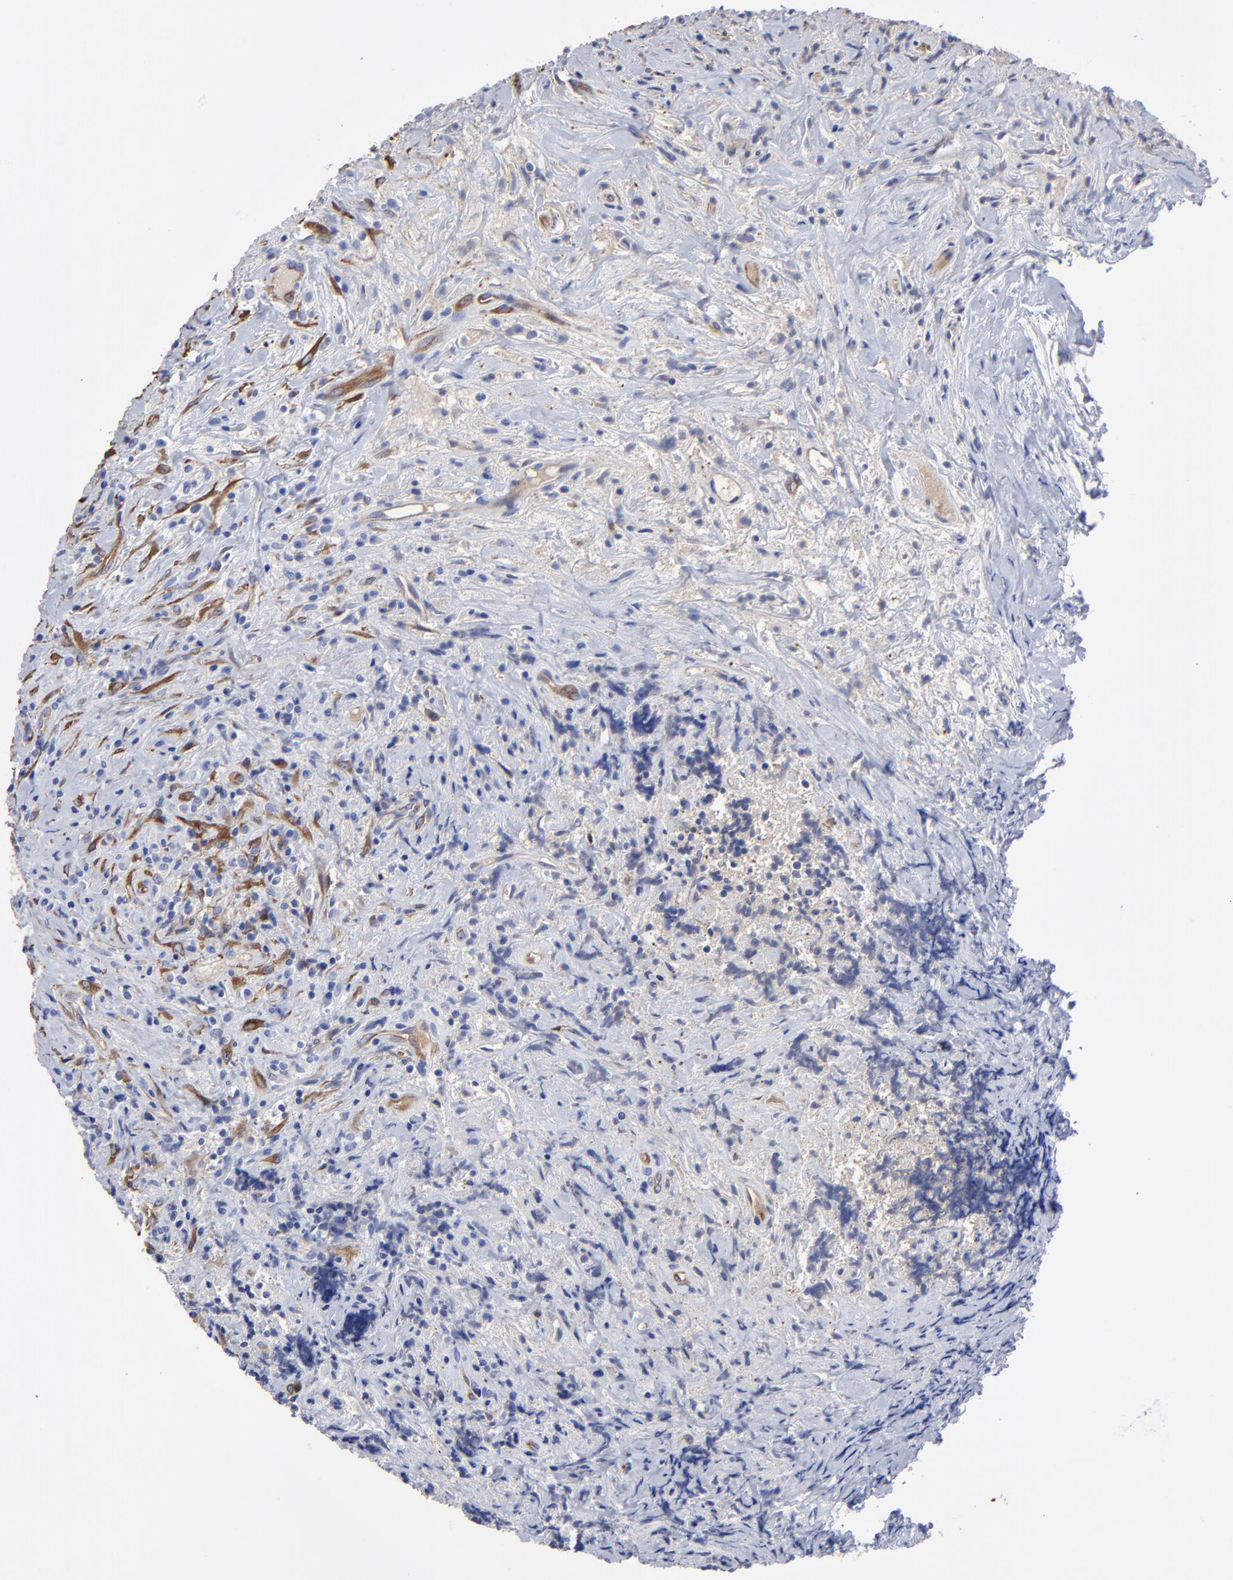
{"staining": {"intensity": "moderate", "quantity": "25%-75%", "location": "cytoplasmic/membranous"}, "tissue": "lymphoma", "cell_type": "Tumor cells", "image_type": "cancer", "snomed": [{"axis": "morphology", "description": "Hodgkin's disease, NOS"}, {"axis": "topography", "description": "Lymph node"}], "caption": "The photomicrograph exhibits immunohistochemical staining of lymphoma. There is moderate cytoplasmic/membranous staining is identified in about 25%-75% of tumor cells. (Brightfield microscopy of DAB IHC at high magnification).", "gene": "CILP", "patient": {"sex": "female", "age": 25}}